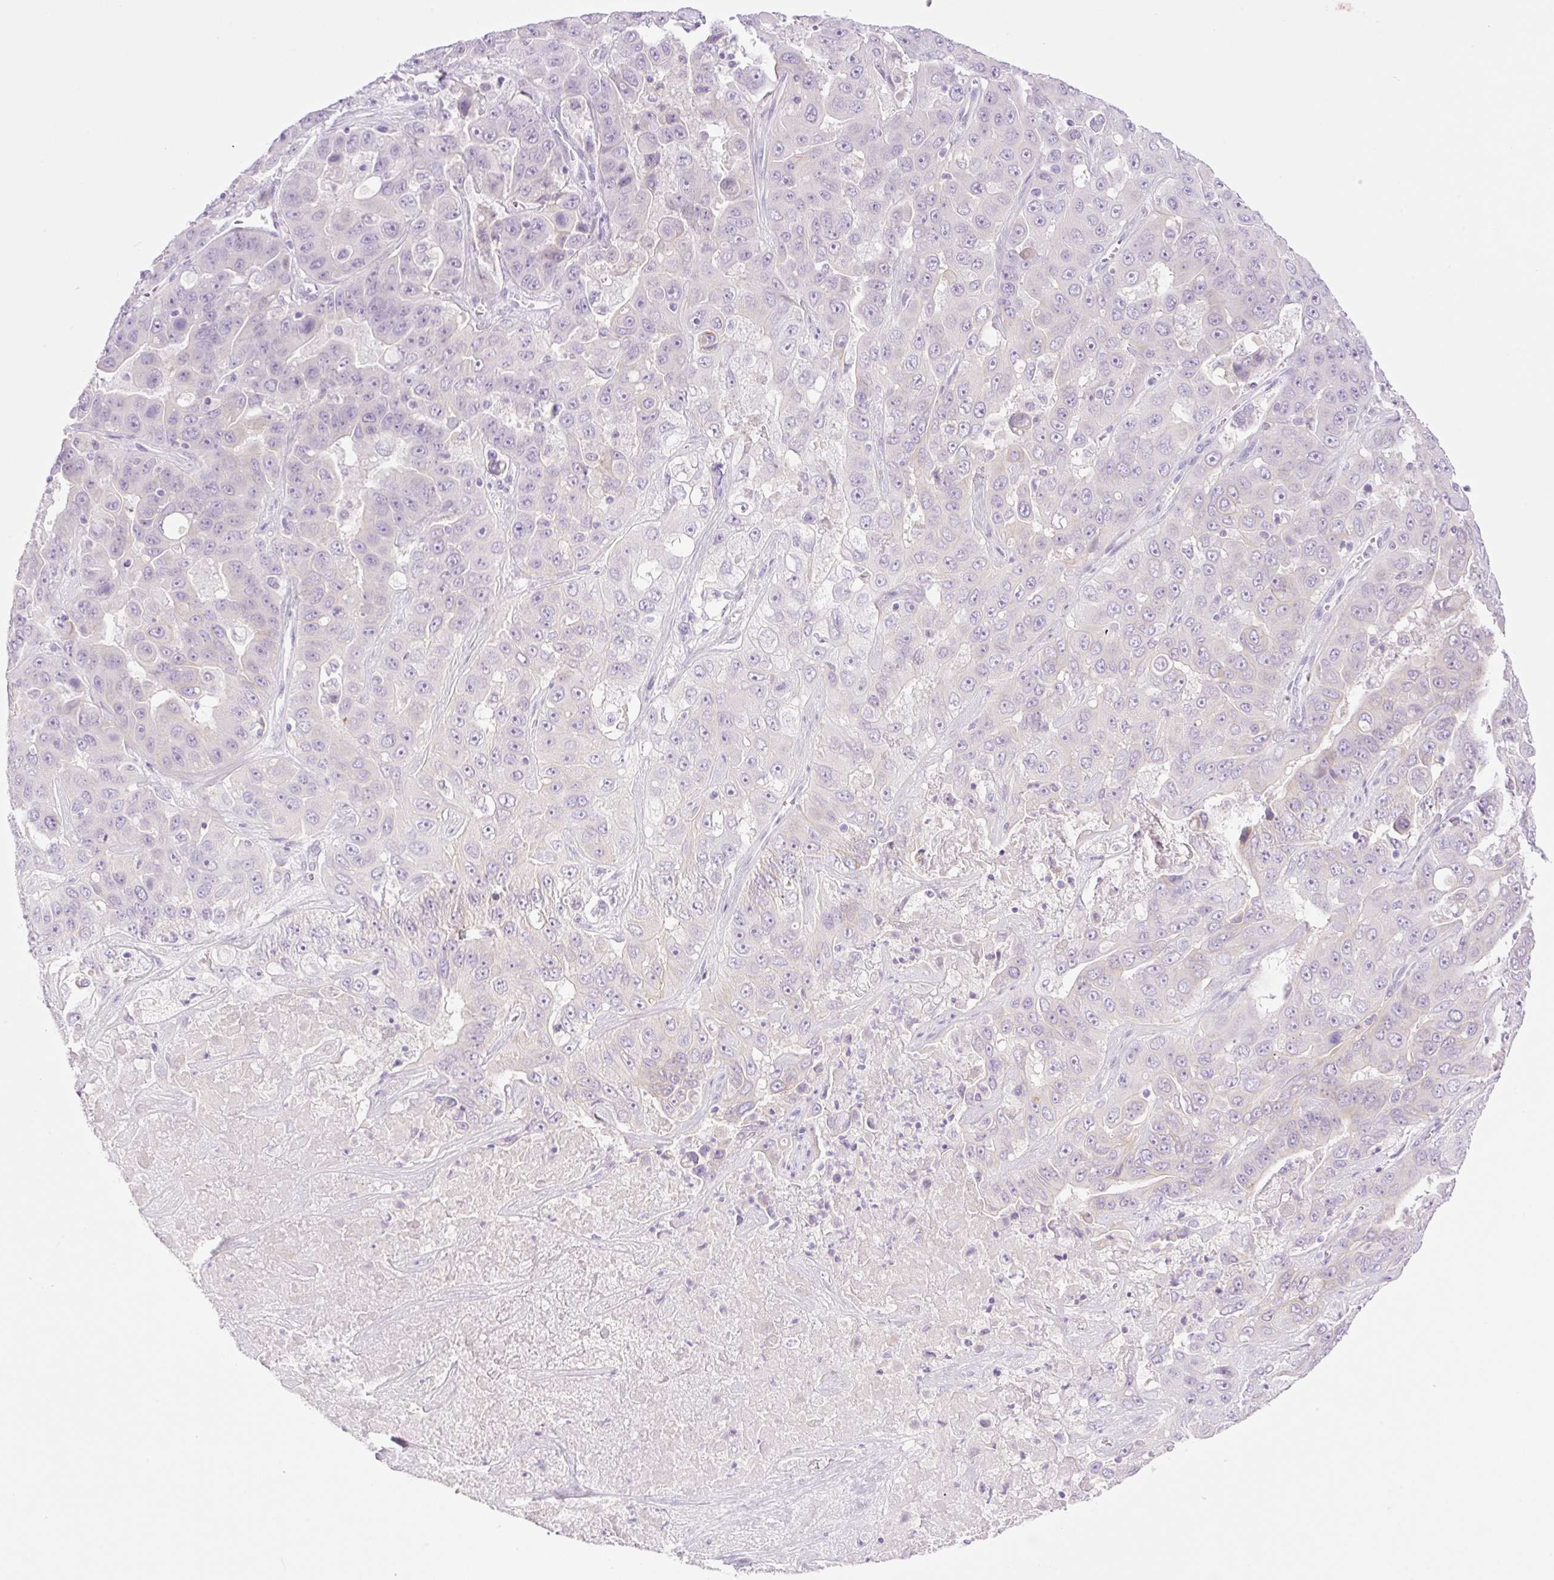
{"staining": {"intensity": "negative", "quantity": "none", "location": "none"}, "tissue": "liver cancer", "cell_type": "Tumor cells", "image_type": "cancer", "snomed": [{"axis": "morphology", "description": "Cholangiocarcinoma"}, {"axis": "topography", "description": "Liver"}], "caption": "Immunohistochemistry (IHC) image of liver cancer (cholangiocarcinoma) stained for a protein (brown), which displays no expression in tumor cells.", "gene": "PALM3", "patient": {"sex": "female", "age": 52}}